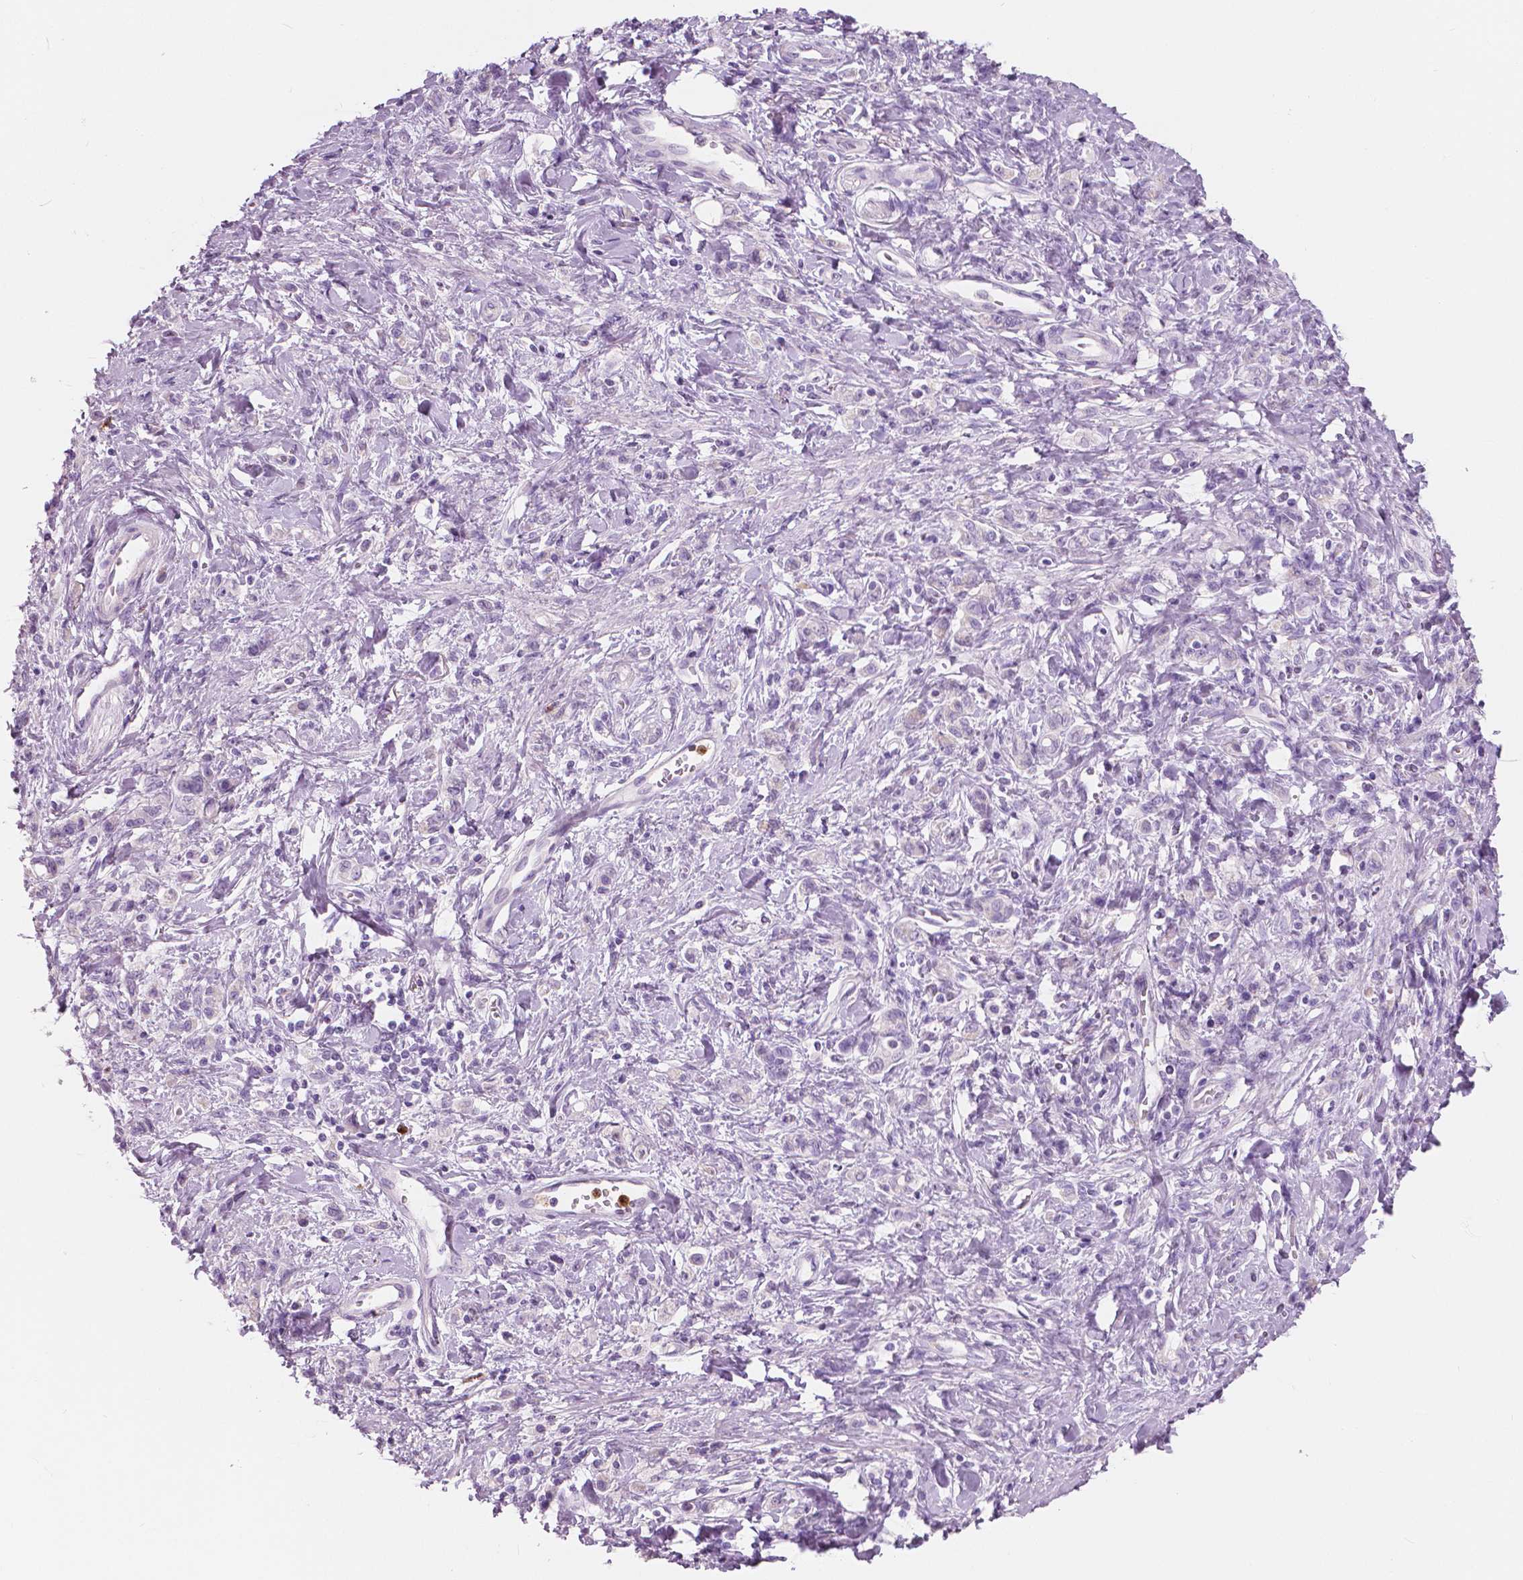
{"staining": {"intensity": "negative", "quantity": "none", "location": "none"}, "tissue": "stomach cancer", "cell_type": "Tumor cells", "image_type": "cancer", "snomed": [{"axis": "morphology", "description": "Adenocarcinoma, NOS"}, {"axis": "topography", "description": "Stomach"}], "caption": "Protein analysis of stomach adenocarcinoma exhibits no significant positivity in tumor cells.", "gene": "CXCR2", "patient": {"sex": "male", "age": 77}}